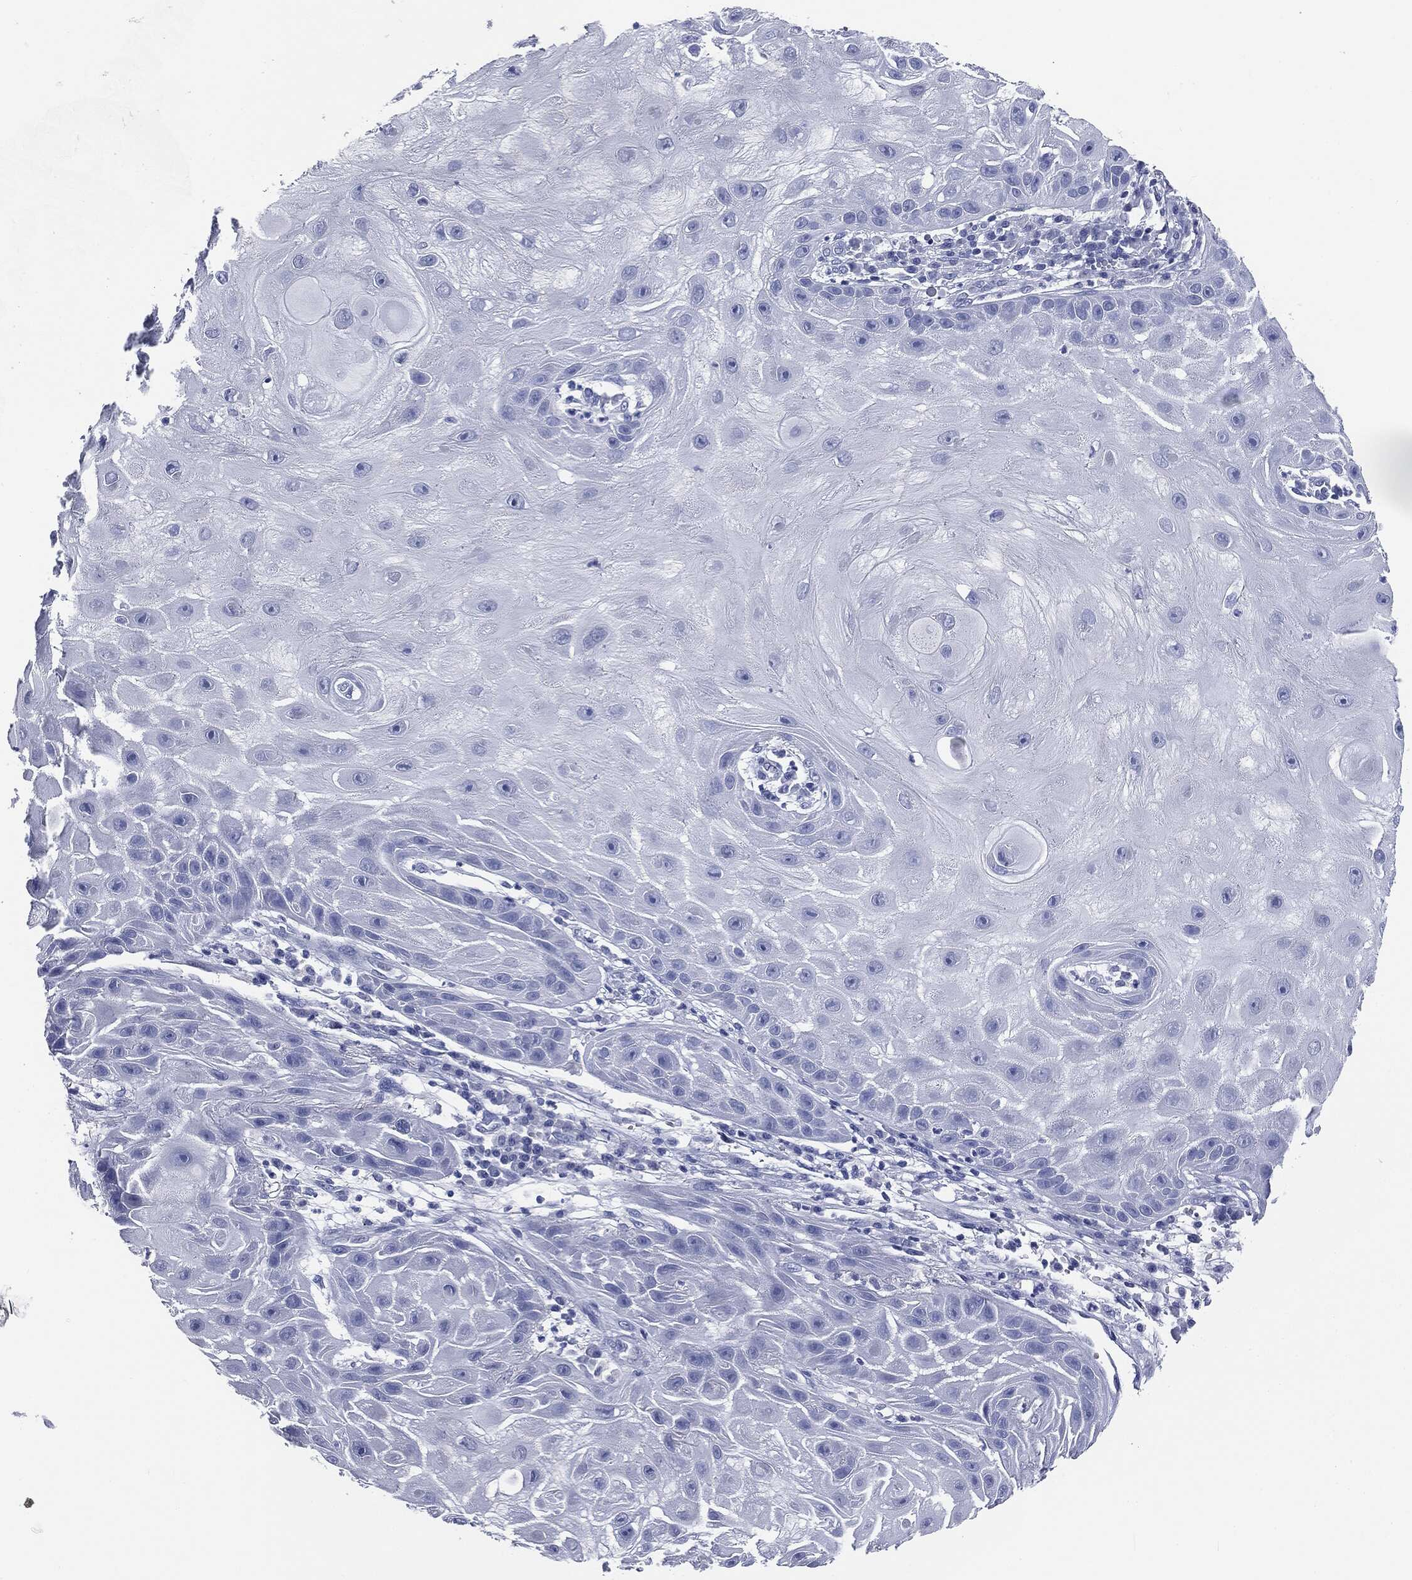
{"staining": {"intensity": "negative", "quantity": "none", "location": "none"}, "tissue": "skin cancer", "cell_type": "Tumor cells", "image_type": "cancer", "snomed": [{"axis": "morphology", "description": "Normal tissue, NOS"}, {"axis": "morphology", "description": "Squamous cell carcinoma, NOS"}, {"axis": "topography", "description": "Skin"}], "caption": "The histopathology image displays no significant staining in tumor cells of squamous cell carcinoma (skin).", "gene": "ATP2A1", "patient": {"sex": "male", "age": 79}}